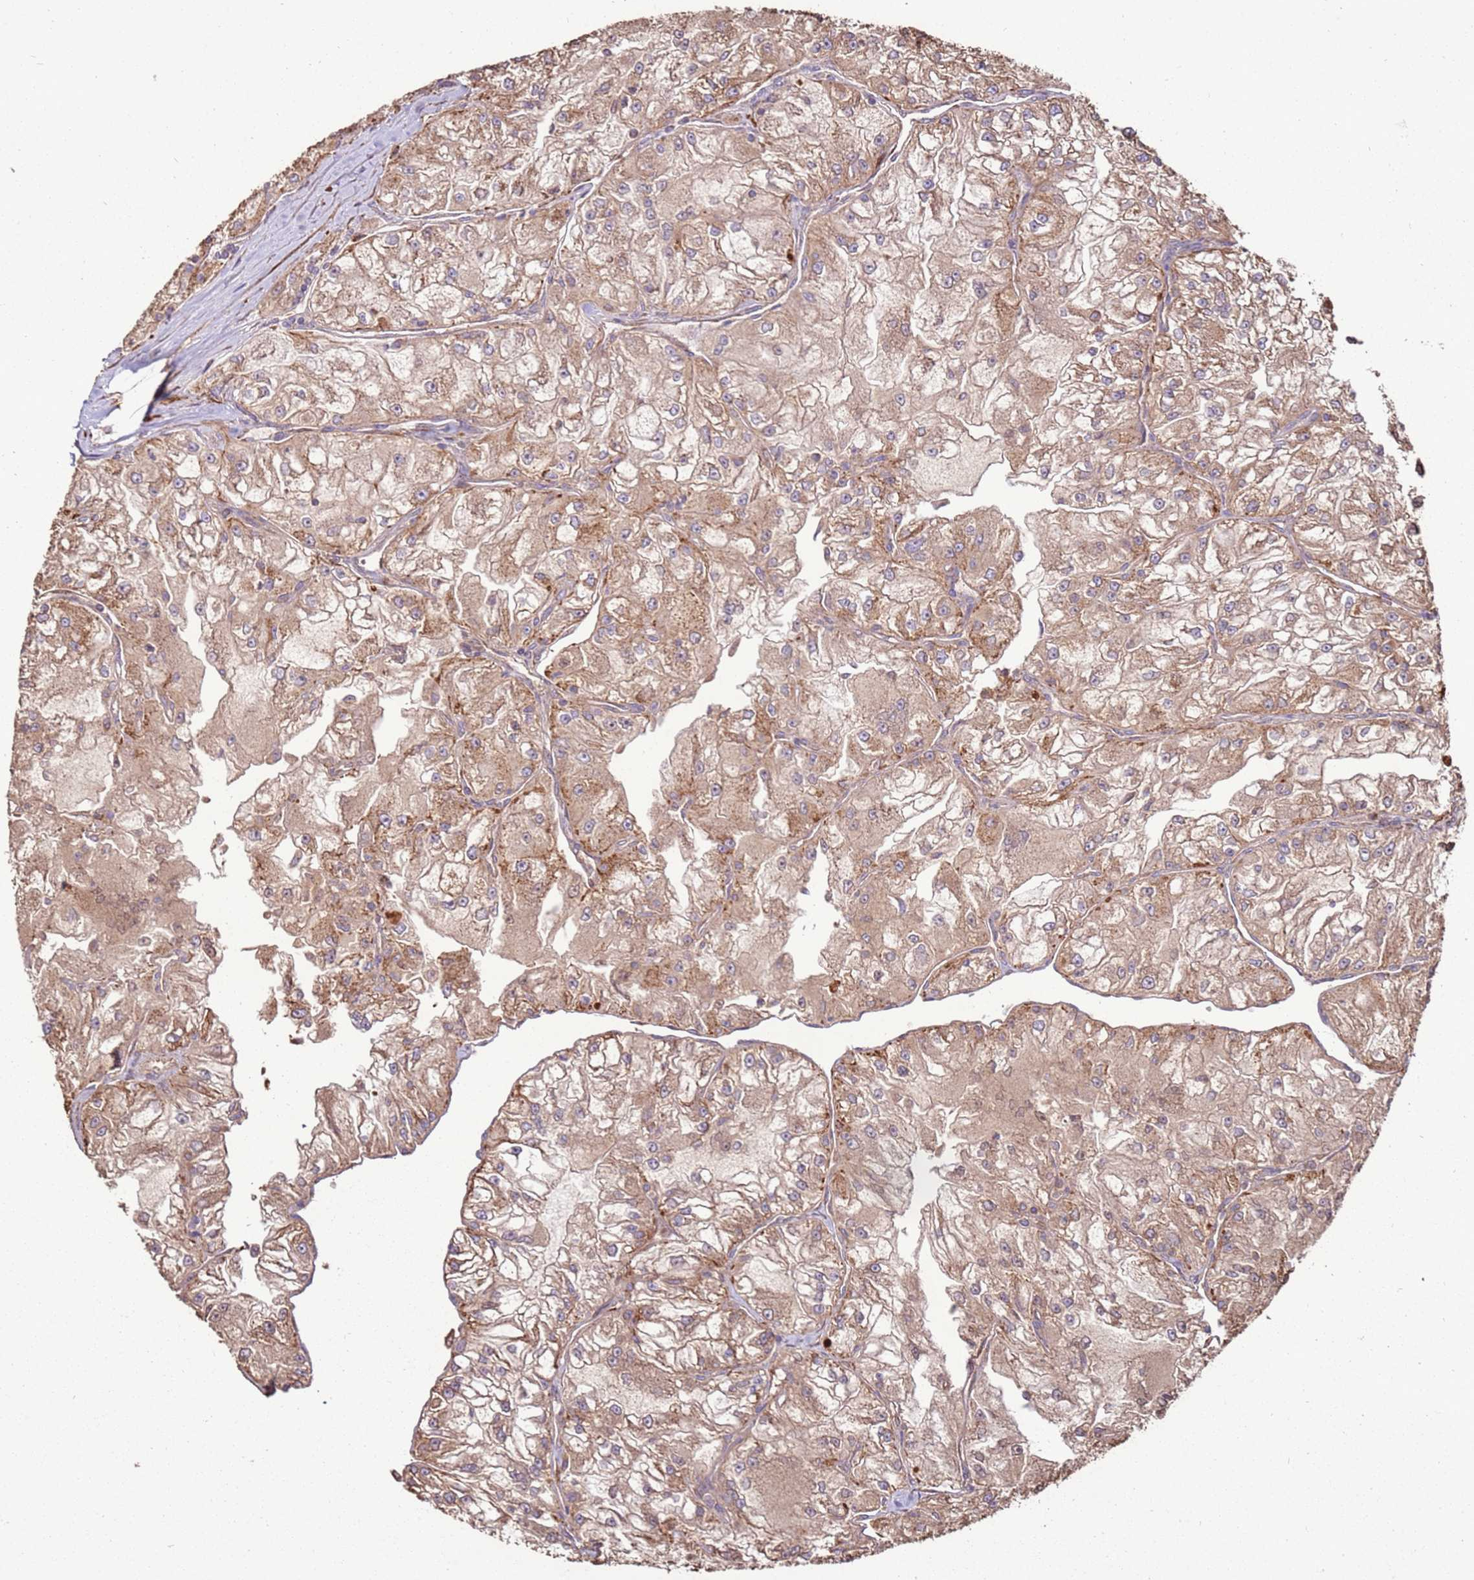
{"staining": {"intensity": "moderate", "quantity": "25%-75%", "location": "cytoplasmic/membranous"}, "tissue": "renal cancer", "cell_type": "Tumor cells", "image_type": "cancer", "snomed": [{"axis": "morphology", "description": "Adenocarcinoma, NOS"}, {"axis": "topography", "description": "Kidney"}], "caption": "Immunohistochemical staining of human renal cancer (adenocarcinoma) demonstrates moderate cytoplasmic/membranous protein positivity in about 25%-75% of tumor cells. The protein of interest is shown in brown color, while the nuclei are stained blue.", "gene": "DDX59", "patient": {"sex": "female", "age": 72}}